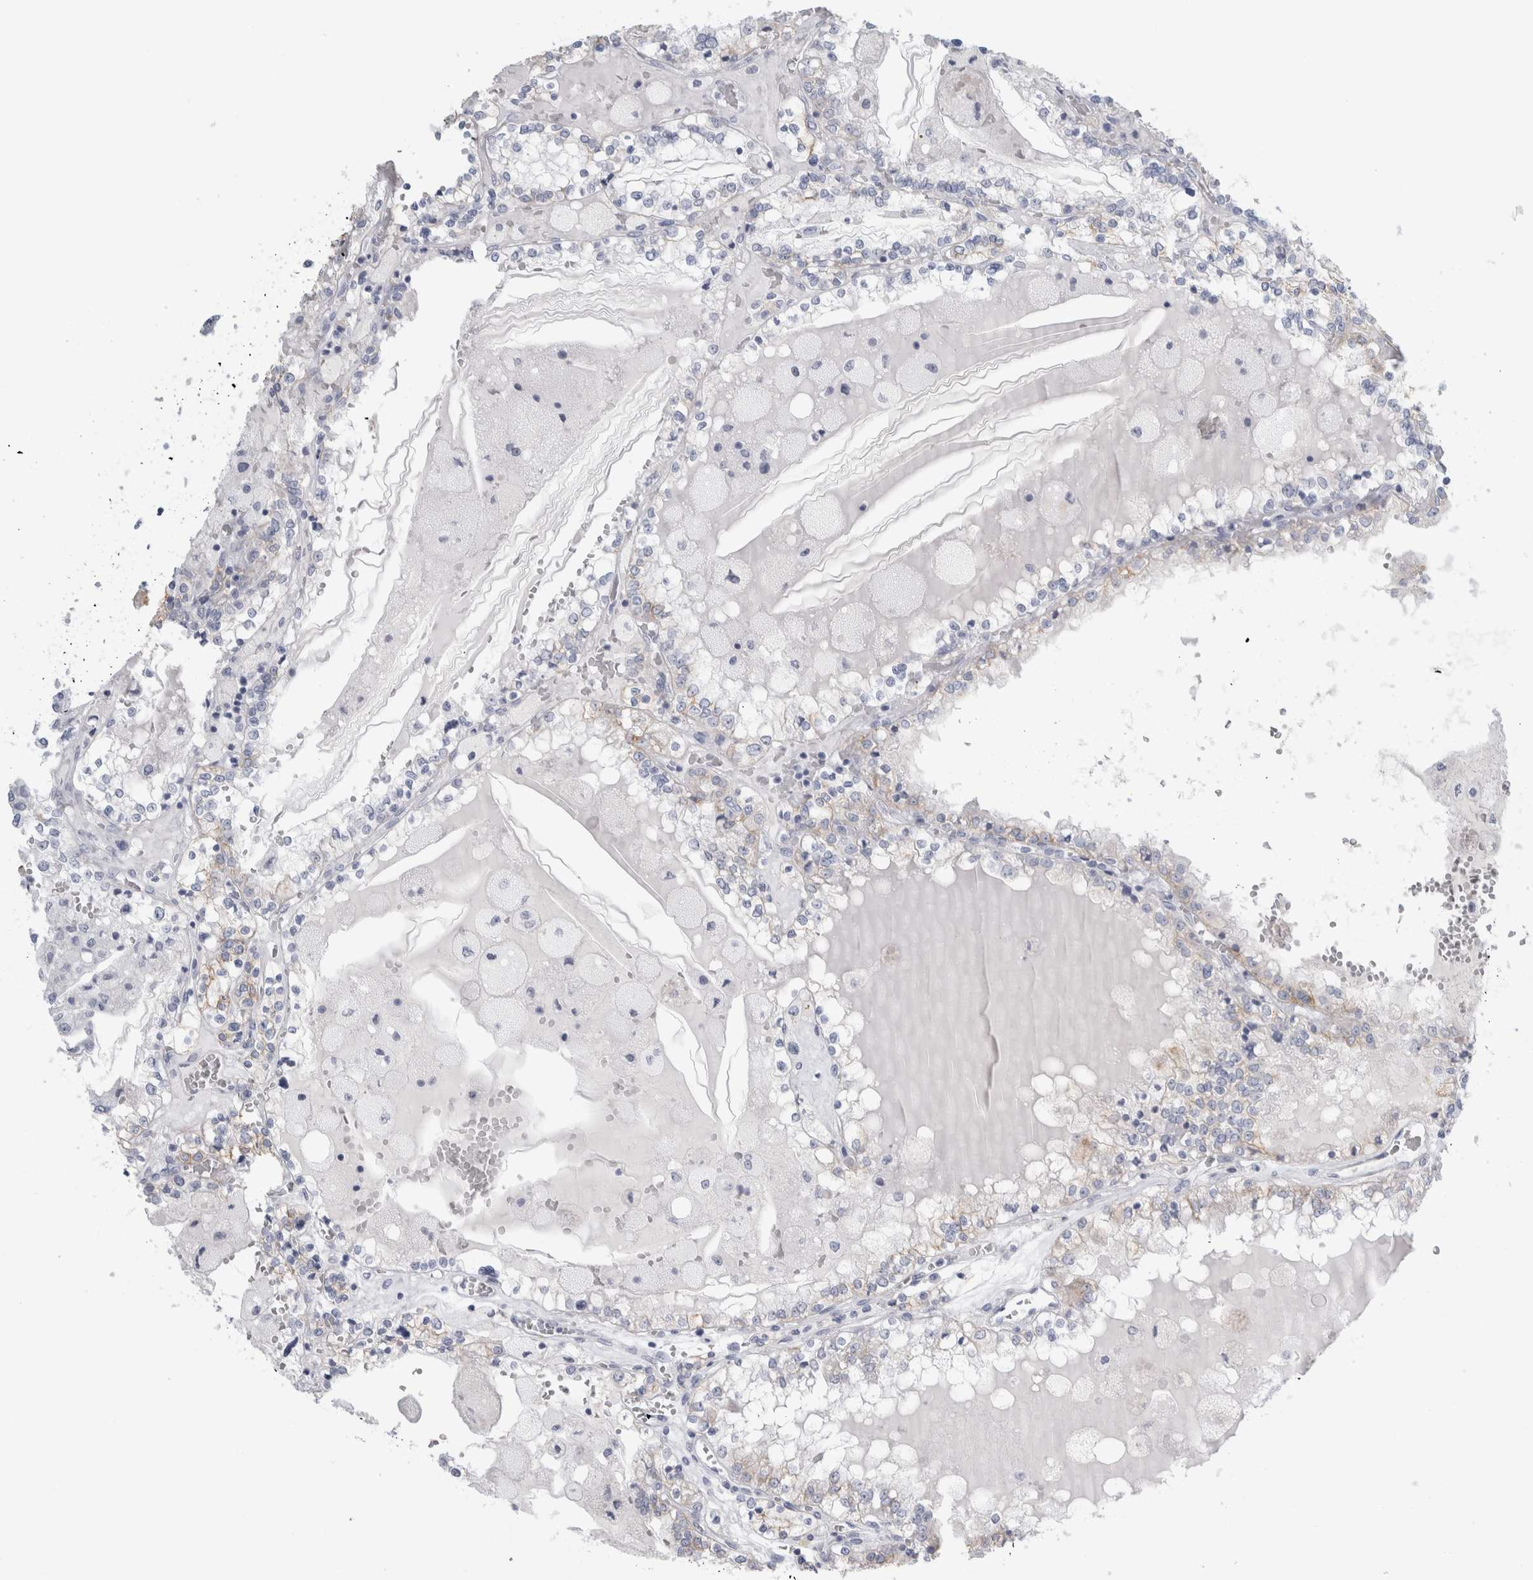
{"staining": {"intensity": "negative", "quantity": "none", "location": "none"}, "tissue": "renal cancer", "cell_type": "Tumor cells", "image_type": "cancer", "snomed": [{"axis": "morphology", "description": "Adenocarcinoma, NOS"}, {"axis": "topography", "description": "Kidney"}], "caption": "The photomicrograph displays no significant positivity in tumor cells of adenocarcinoma (renal). The staining is performed using DAB brown chromogen with nuclei counter-stained in using hematoxylin.", "gene": "RPH3AL", "patient": {"sex": "female", "age": 56}}